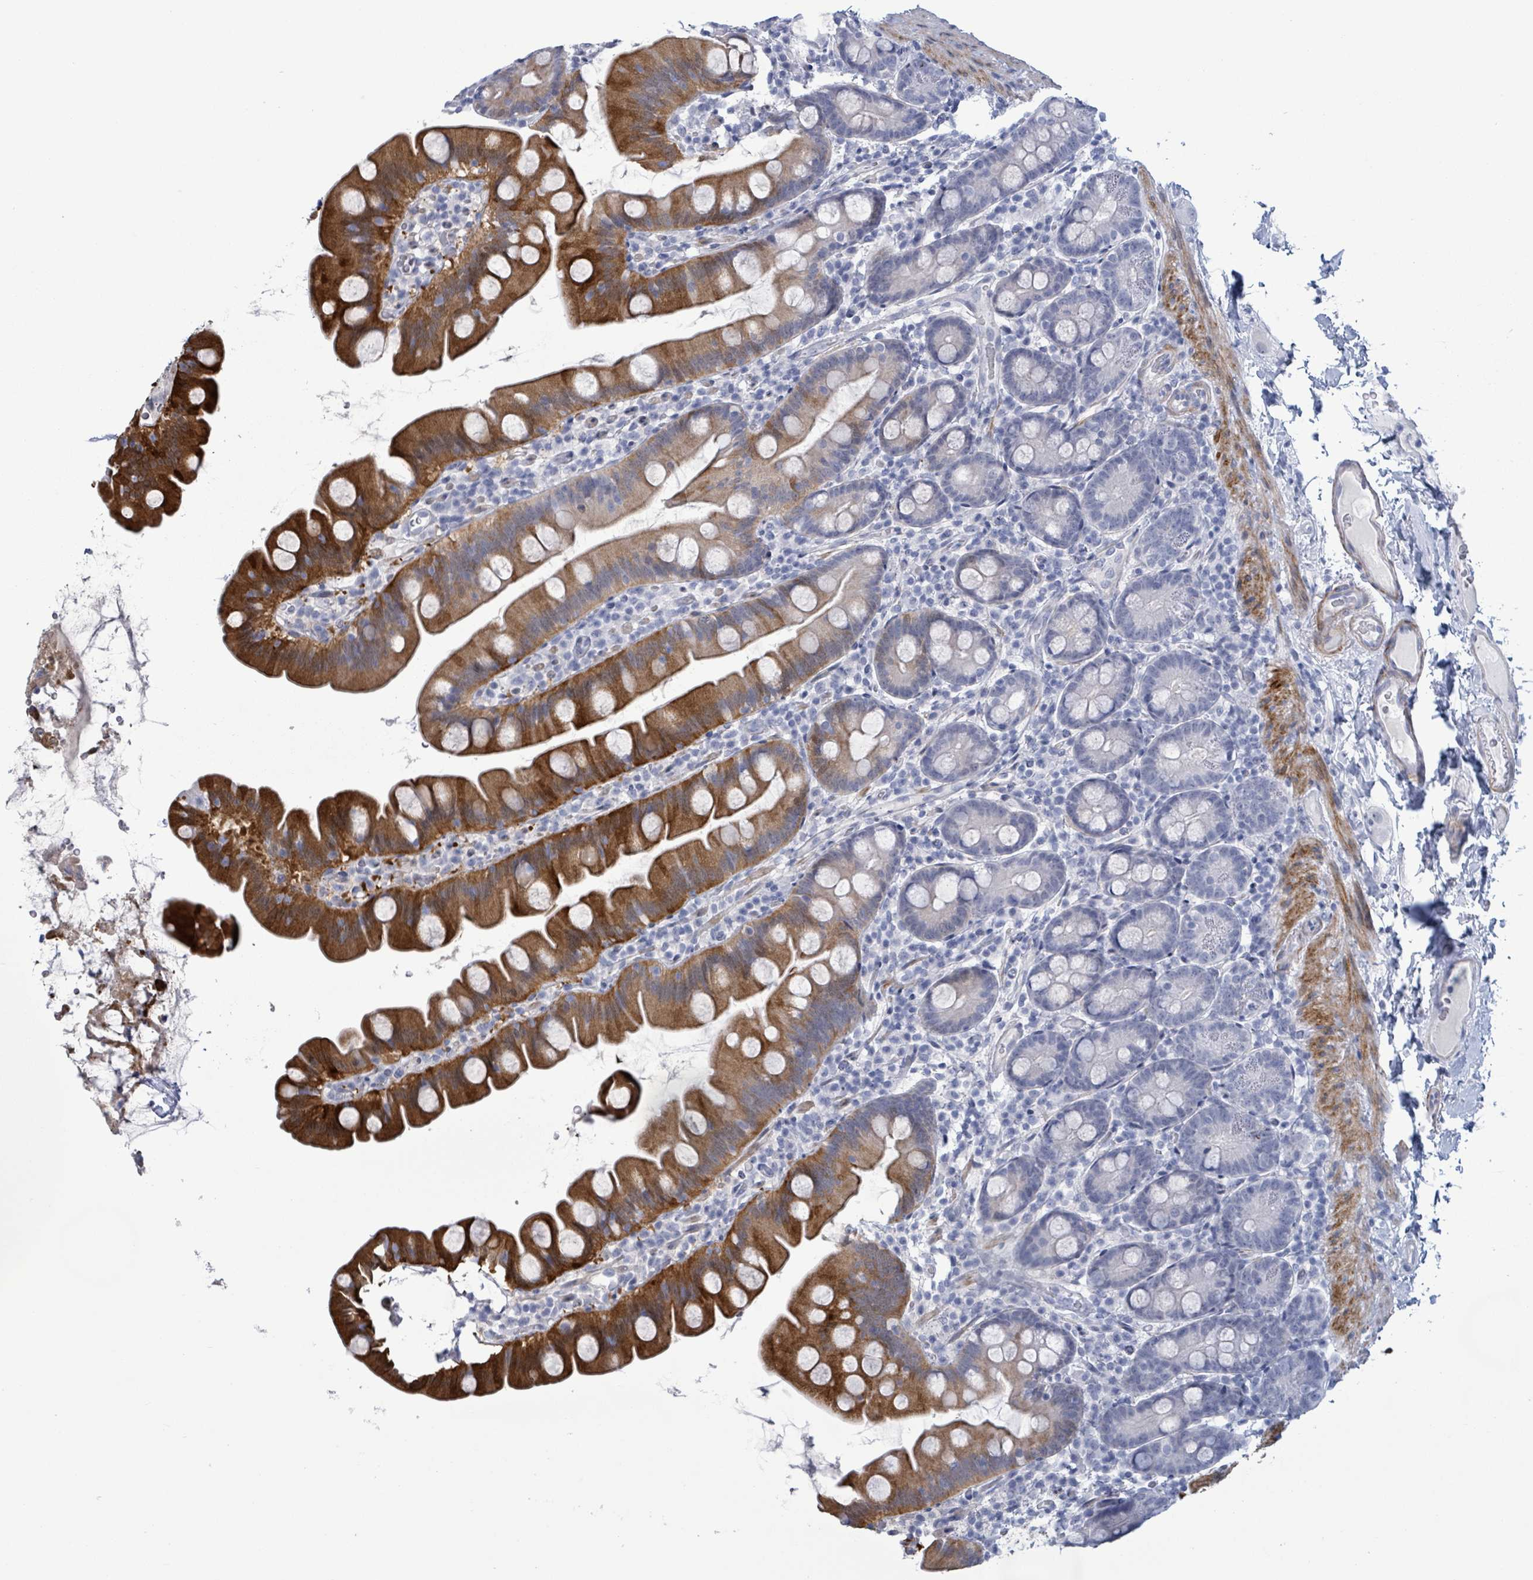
{"staining": {"intensity": "strong", "quantity": "25%-75%", "location": "cytoplasmic/membranous"}, "tissue": "small intestine", "cell_type": "Glandular cells", "image_type": "normal", "snomed": [{"axis": "morphology", "description": "Normal tissue, NOS"}, {"axis": "topography", "description": "Small intestine"}], "caption": "Protein staining exhibits strong cytoplasmic/membranous expression in approximately 25%-75% of glandular cells in normal small intestine.", "gene": "ZNF771", "patient": {"sex": "female", "age": 68}}